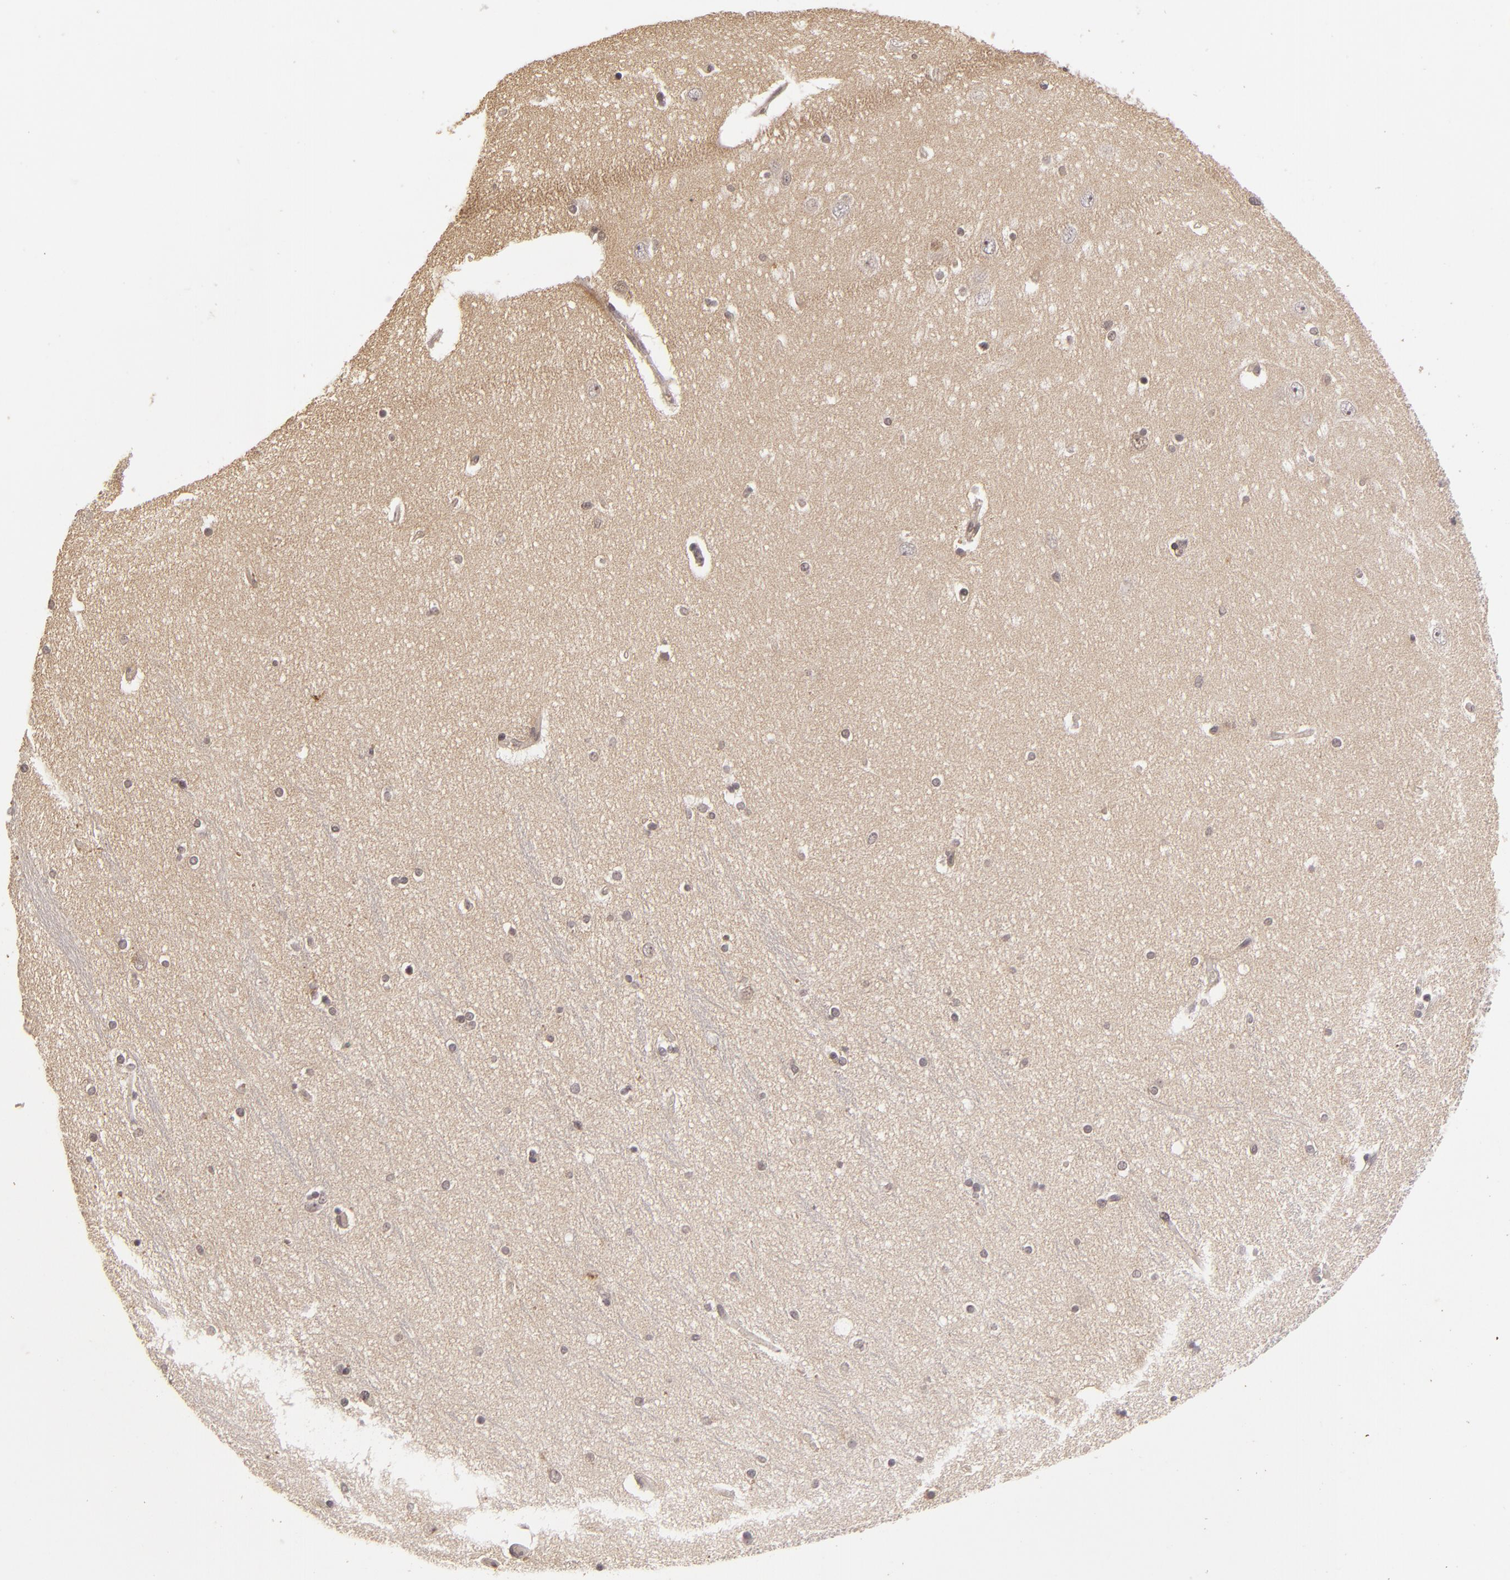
{"staining": {"intensity": "negative", "quantity": "none", "location": "none"}, "tissue": "hippocampus", "cell_type": "Glial cells", "image_type": "normal", "snomed": [{"axis": "morphology", "description": "Normal tissue, NOS"}, {"axis": "topography", "description": "Hippocampus"}], "caption": "A high-resolution image shows immunohistochemistry (IHC) staining of normal hippocampus, which displays no significant positivity in glial cells. (DAB immunohistochemistry, high magnification).", "gene": "DFFA", "patient": {"sex": "female", "age": 54}}